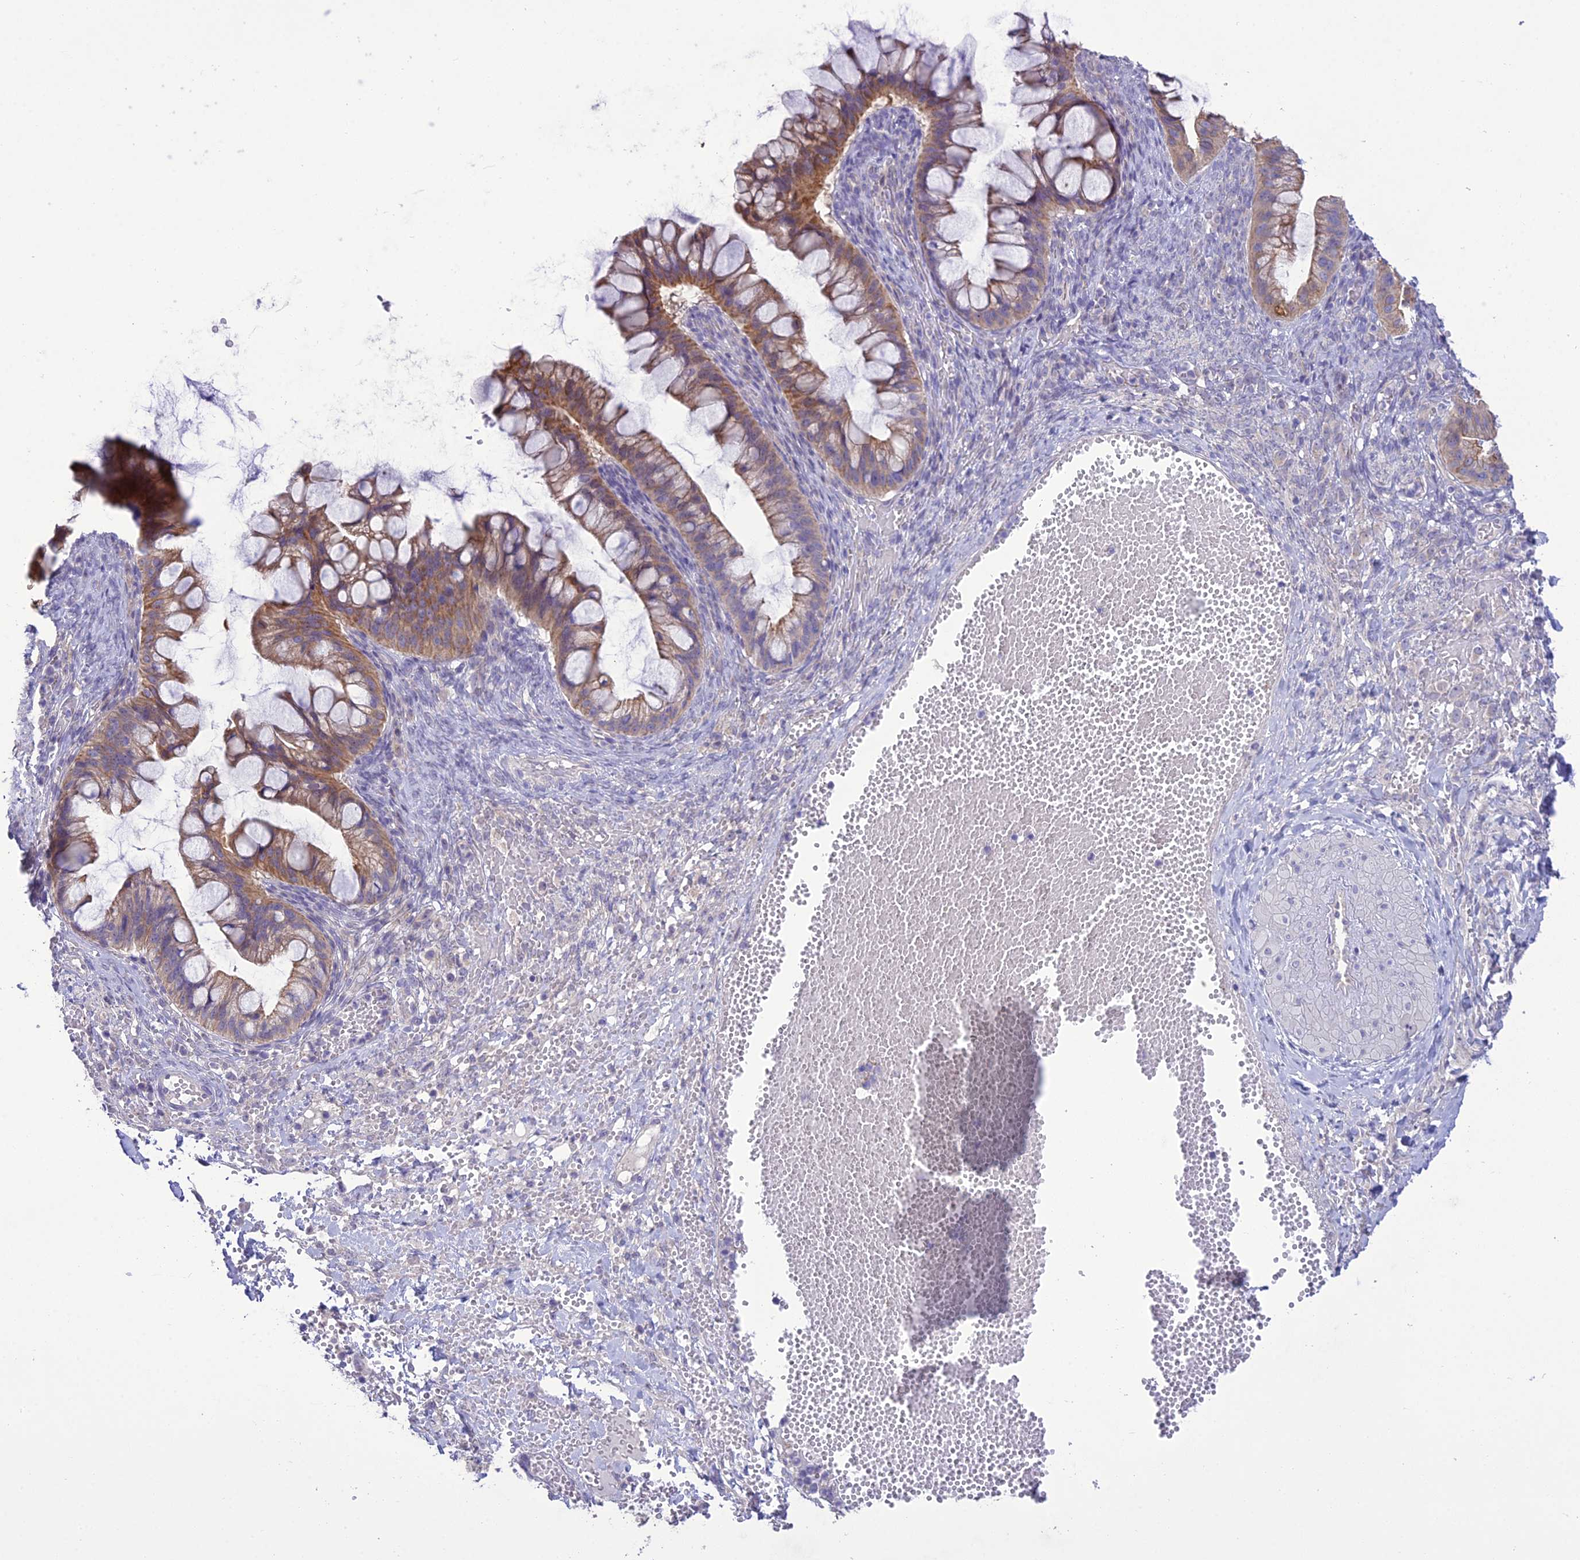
{"staining": {"intensity": "moderate", "quantity": "25%-75%", "location": "cytoplasmic/membranous"}, "tissue": "ovarian cancer", "cell_type": "Tumor cells", "image_type": "cancer", "snomed": [{"axis": "morphology", "description": "Cystadenocarcinoma, mucinous, NOS"}, {"axis": "topography", "description": "Ovary"}], "caption": "This is an image of immunohistochemistry staining of ovarian mucinous cystadenocarcinoma, which shows moderate expression in the cytoplasmic/membranous of tumor cells.", "gene": "SCRT1", "patient": {"sex": "female", "age": 73}}